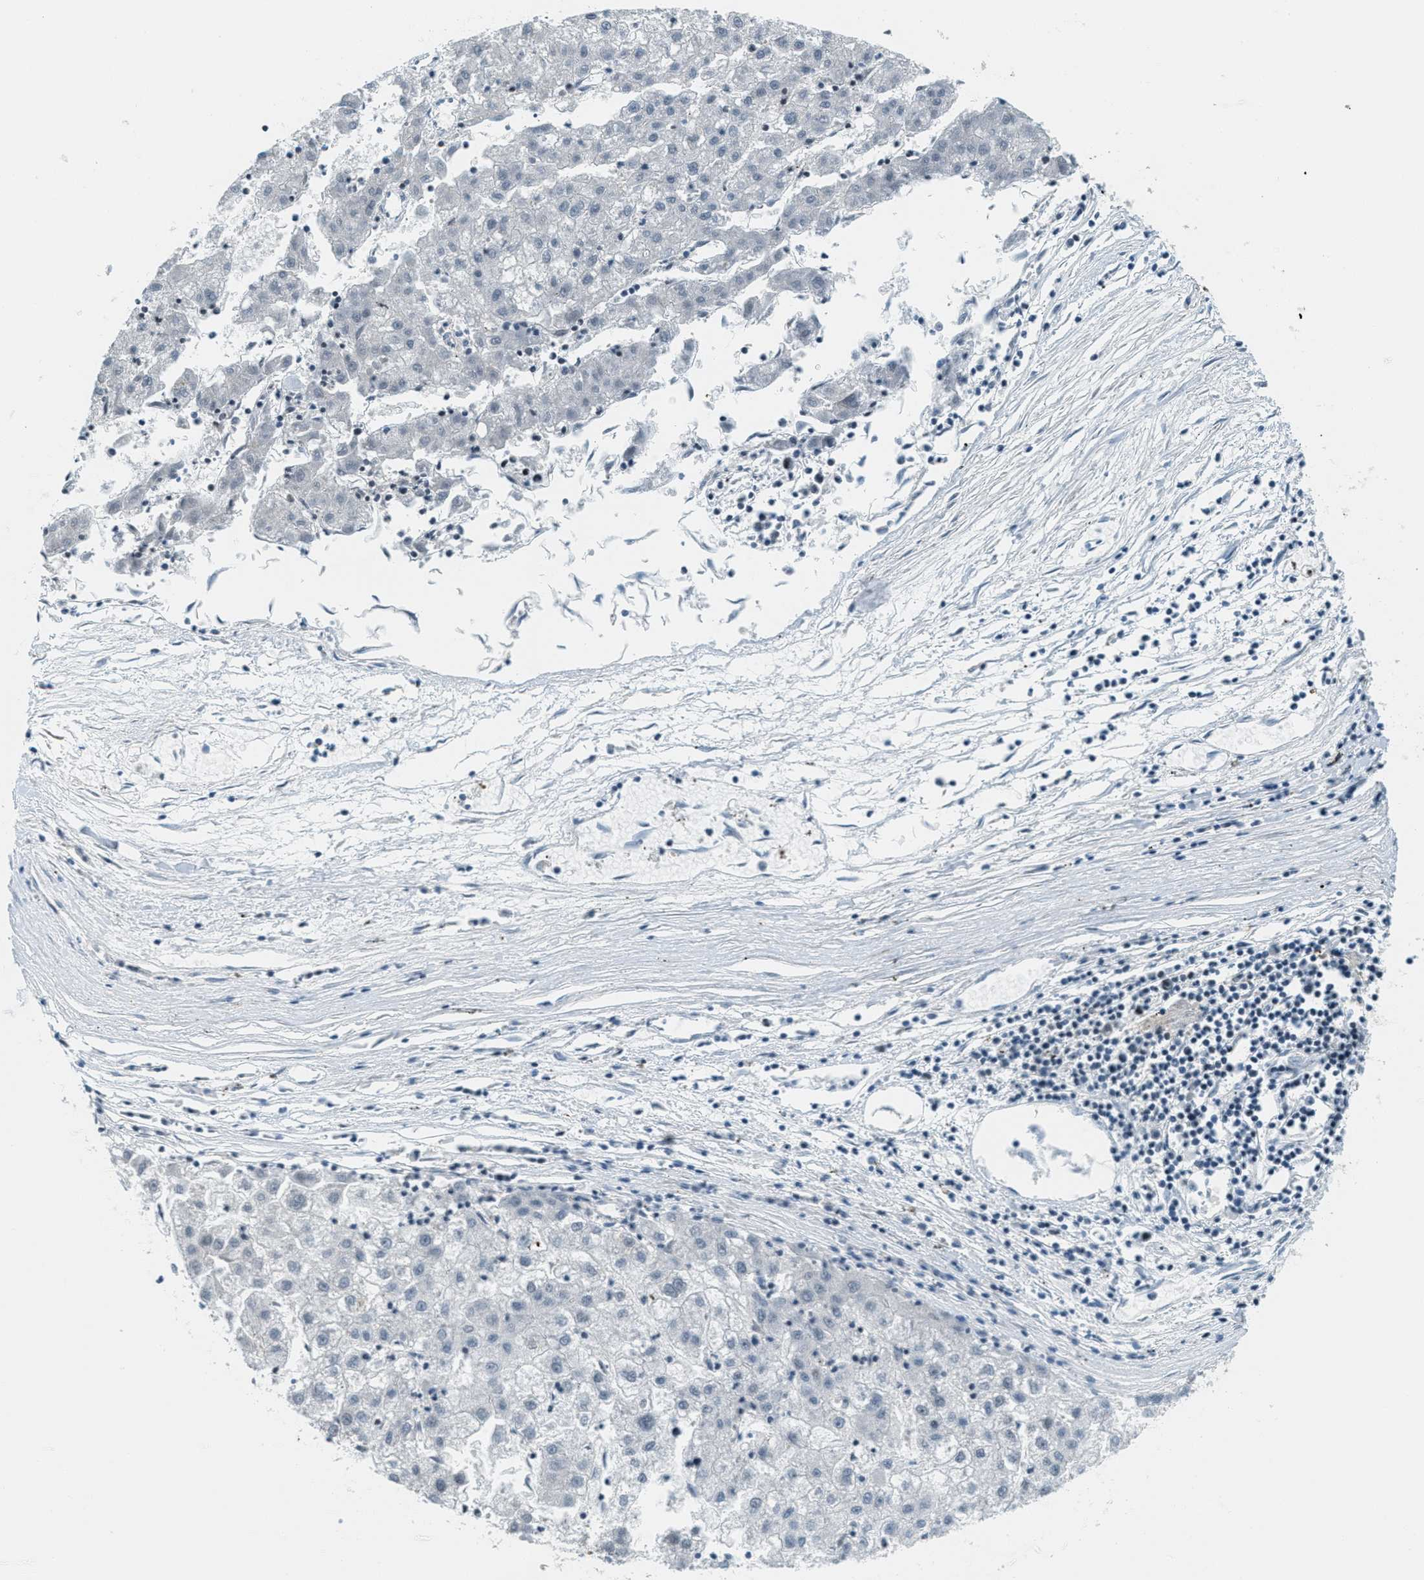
{"staining": {"intensity": "negative", "quantity": "none", "location": "none"}, "tissue": "liver cancer", "cell_type": "Tumor cells", "image_type": "cancer", "snomed": [{"axis": "morphology", "description": "Carcinoma, Hepatocellular, NOS"}, {"axis": "topography", "description": "Liver"}], "caption": "An immunohistochemistry (IHC) image of hepatocellular carcinoma (liver) is shown. There is no staining in tumor cells of hepatocellular carcinoma (liver).", "gene": "ZDHHC23", "patient": {"sex": "male", "age": 72}}